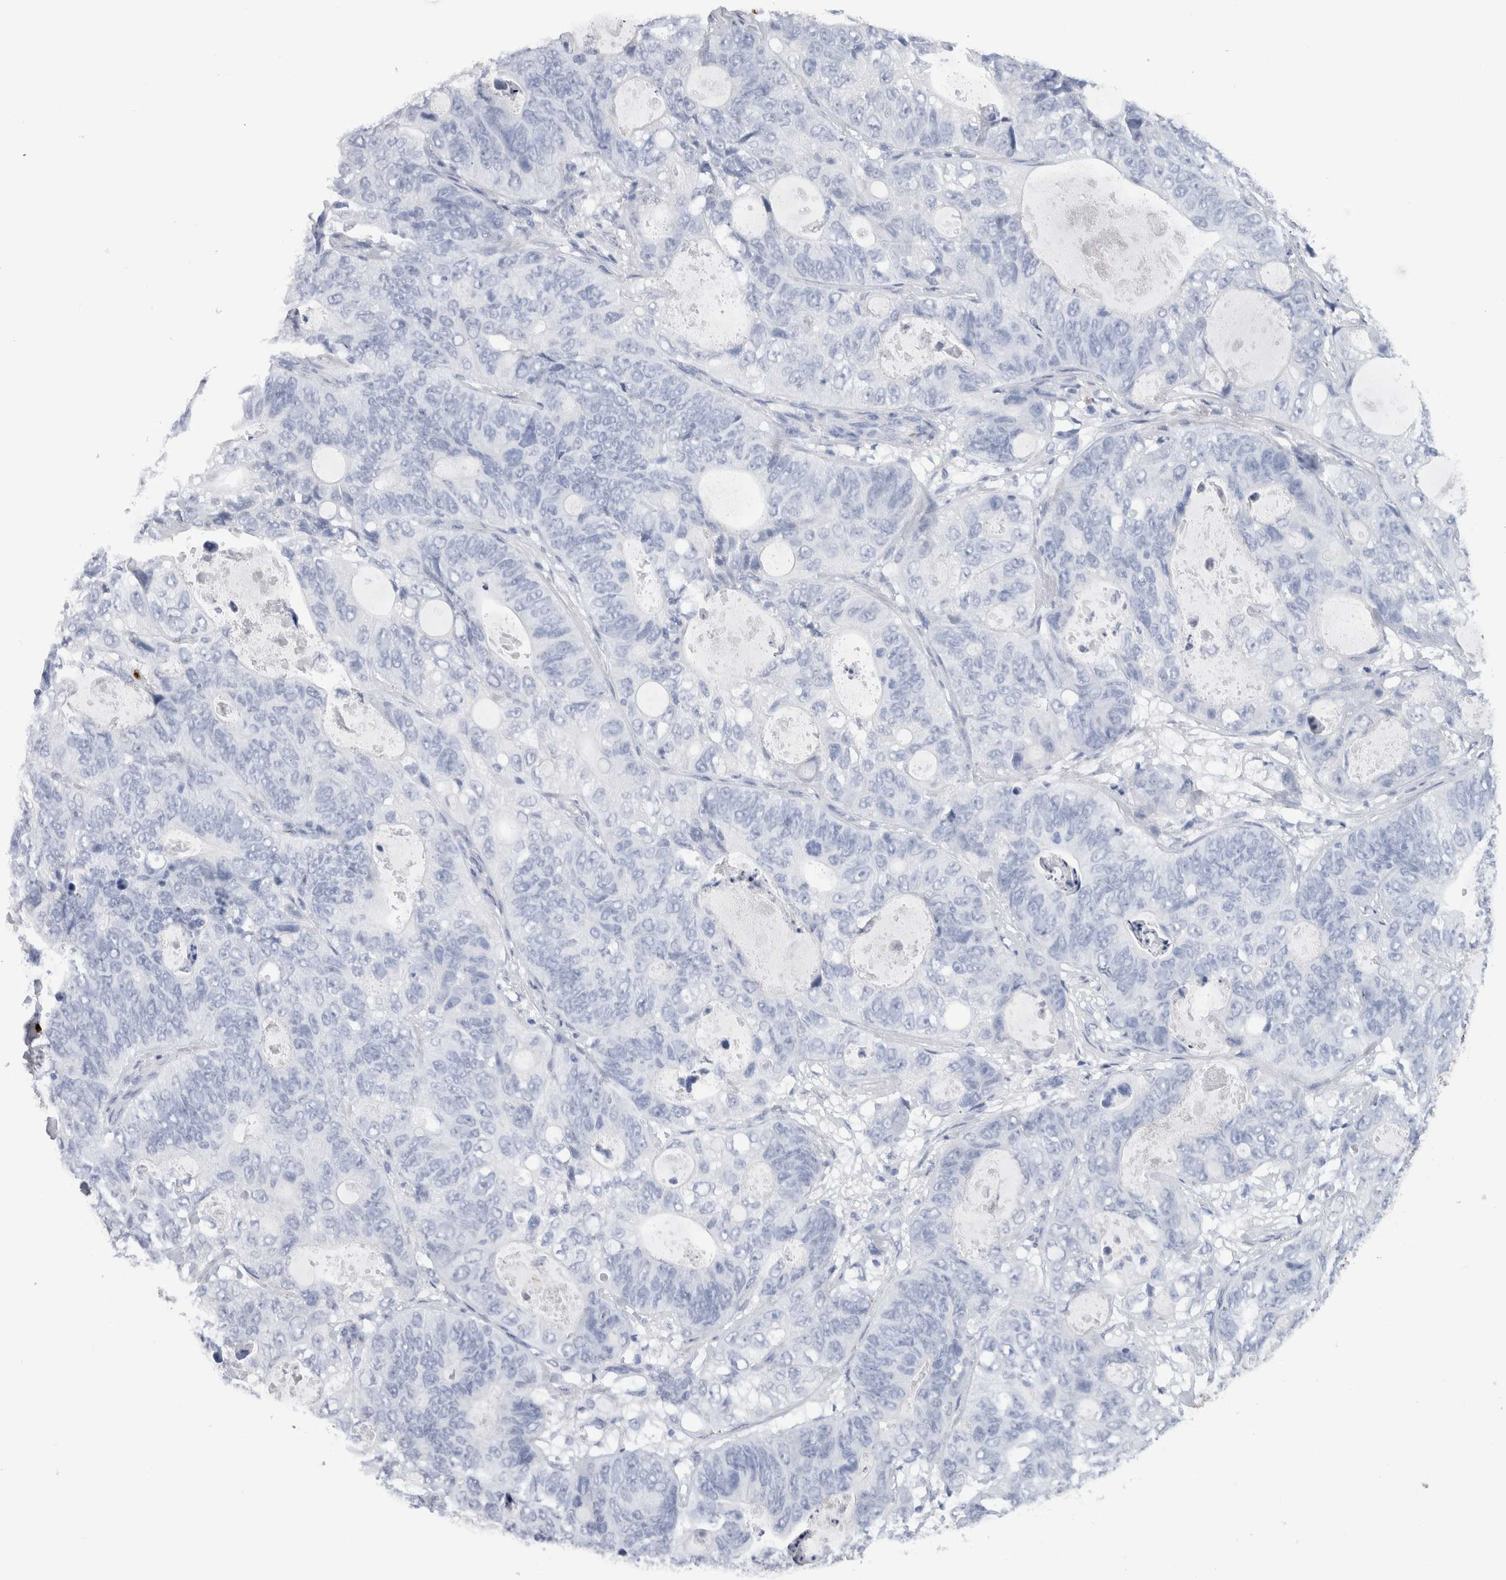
{"staining": {"intensity": "negative", "quantity": "none", "location": "none"}, "tissue": "stomach cancer", "cell_type": "Tumor cells", "image_type": "cancer", "snomed": [{"axis": "morphology", "description": "Normal tissue, NOS"}, {"axis": "morphology", "description": "Adenocarcinoma, NOS"}, {"axis": "topography", "description": "Stomach"}], "caption": "Immunohistochemistry photomicrograph of human adenocarcinoma (stomach) stained for a protein (brown), which displays no expression in tumor cells.", "gene": "S100A8", "patient": {"sex": "female", "age": 89}}